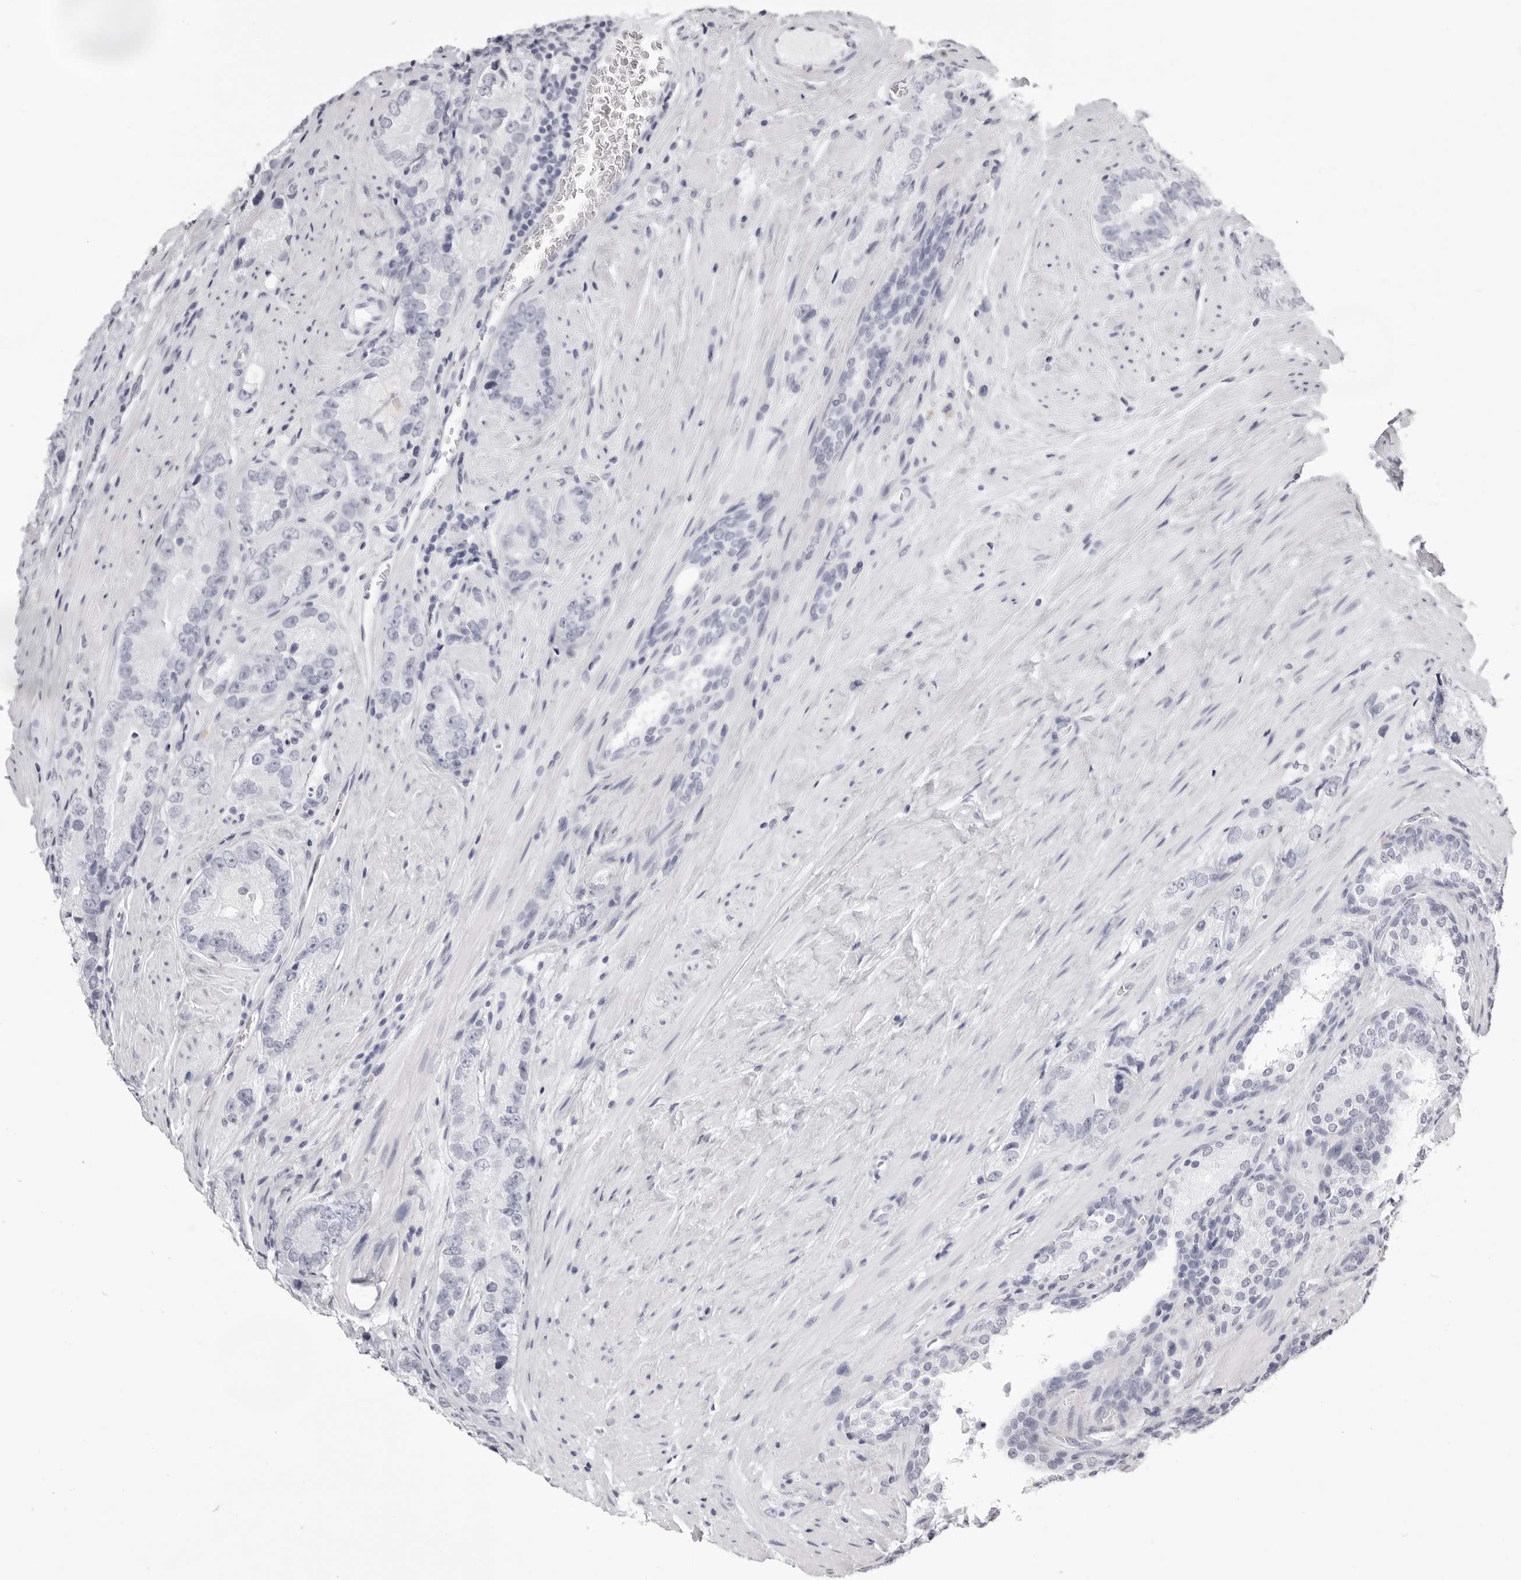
{"staining": {"intensity": "negative", "quantity": "none", "location": "none"}, "tissue": "prostate cancer", "cell_type": "Tumor cells", "image_type": "cancer", "snomed": [{"axis": "morphology", "description": "Adenocarcinoma, High grade"}, {"axis": "topography", "description": "Prostate"}], "caption": "Tumor cells are negative for brown protein staining in prostate cancer. (DAB (3,3'-diaminobenzidine) immunohistochemistry (IHC) with hematoxylin counter stain).", "gene": "RHO", "patient": {"sex": "male", "age": 56}}